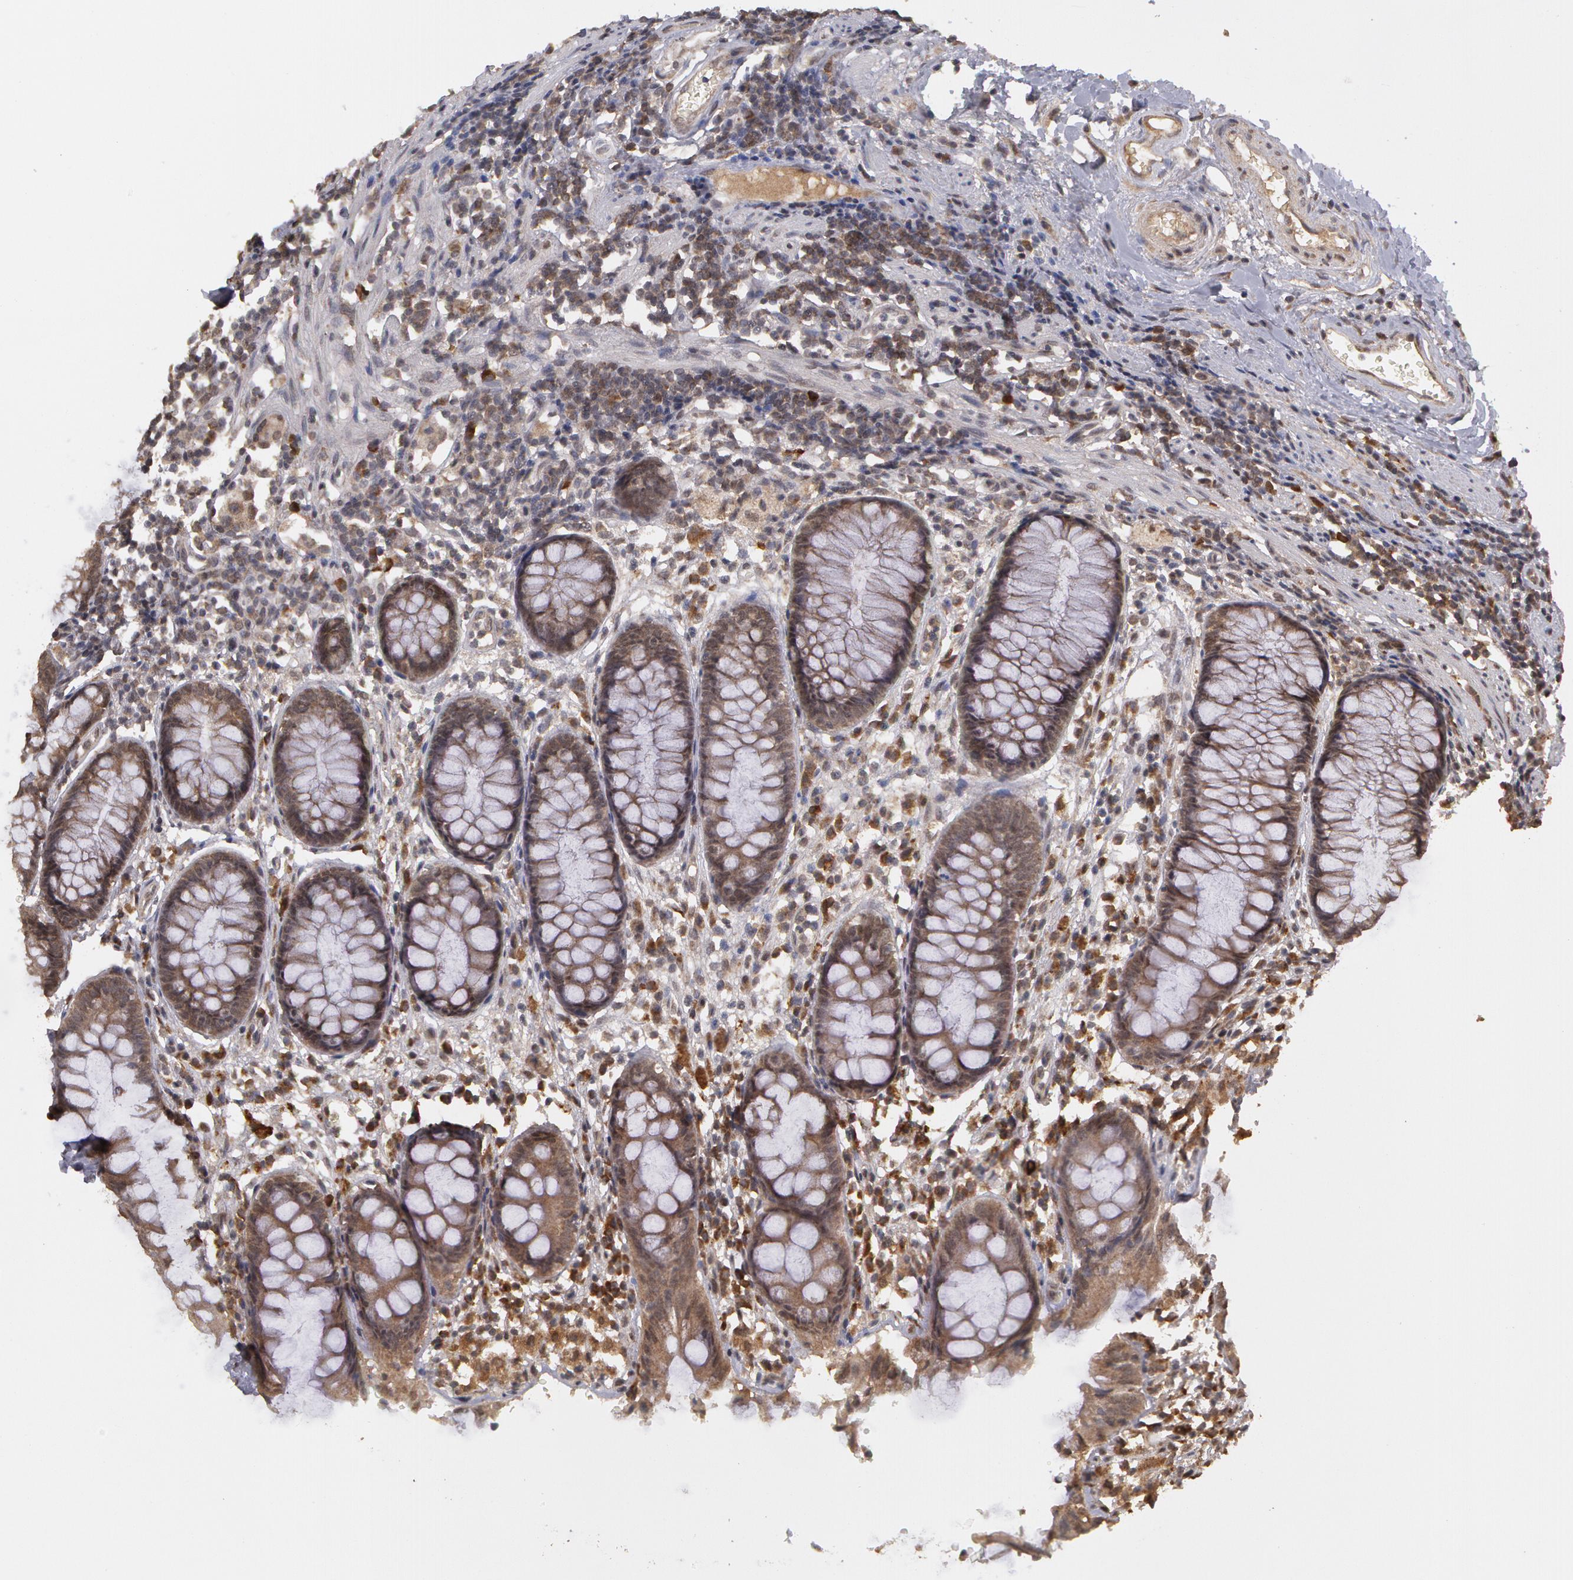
{"staining": {"intensity": "moderate", "quantity": ">75%", "location": "cytoplasmic/membranous"}, "tissue": "rectum", "cell_type": "Glandular cells", "image_type": "normal", "snomed": [{"axis": "morphology", "description": "Normal tissue, NOS"}, {"axis": "topography", "description": "Rectum"}], "caption": "Immunohistochemical staining of unremarkable human rectum displays >75% levels of moderate cytoplasmic/membranous protein staining in approximately >75% of glandular cells. (DAB IHC, brown staining for protein, blue staining for nuclei).", "gene": "GLIS1", "patient": {"sex": "female", "age": 66}}